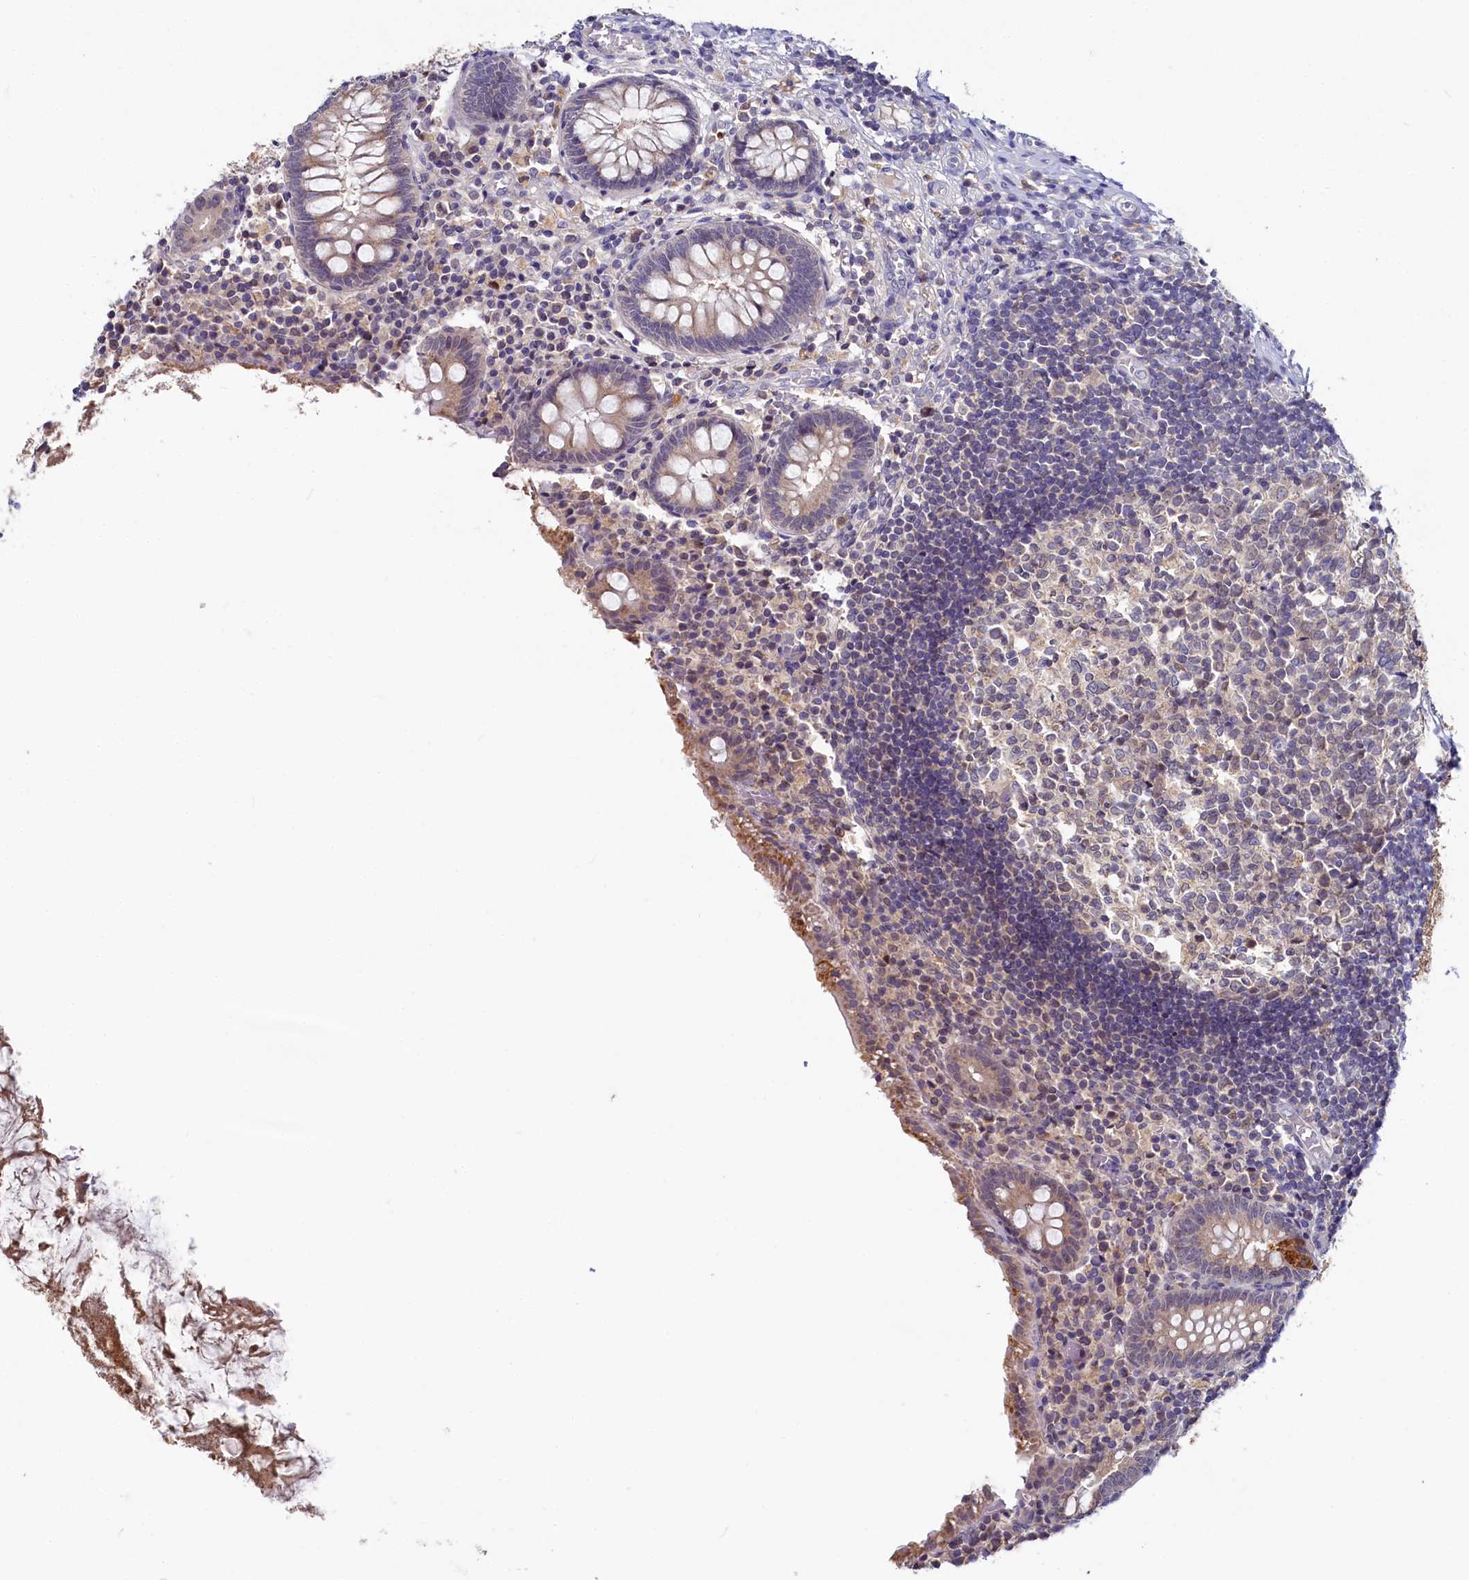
{"staining": {"intensity": "moderate", "quantity": "<25%", "location": "cytoplasmic/membranous"}, "tissue": "appendix", "cell_type": "Glandular cells", "image_type": "normal", "snomed": [{"axis": "morphology", "description": "Normal tissue, NOS"}, {"axis": "topography", "description": "Appendix"}], "caption": "Immunohistochemical staining of normal human appendix demonstrates <25% levels of moderate cytoplasmic/membranous protein staining in about <25% of glandular cells. (IHC, brightfield microscopy, high magnification).", "gene": "SPINK9", "patient": {"sex": "female", "age": 17}}